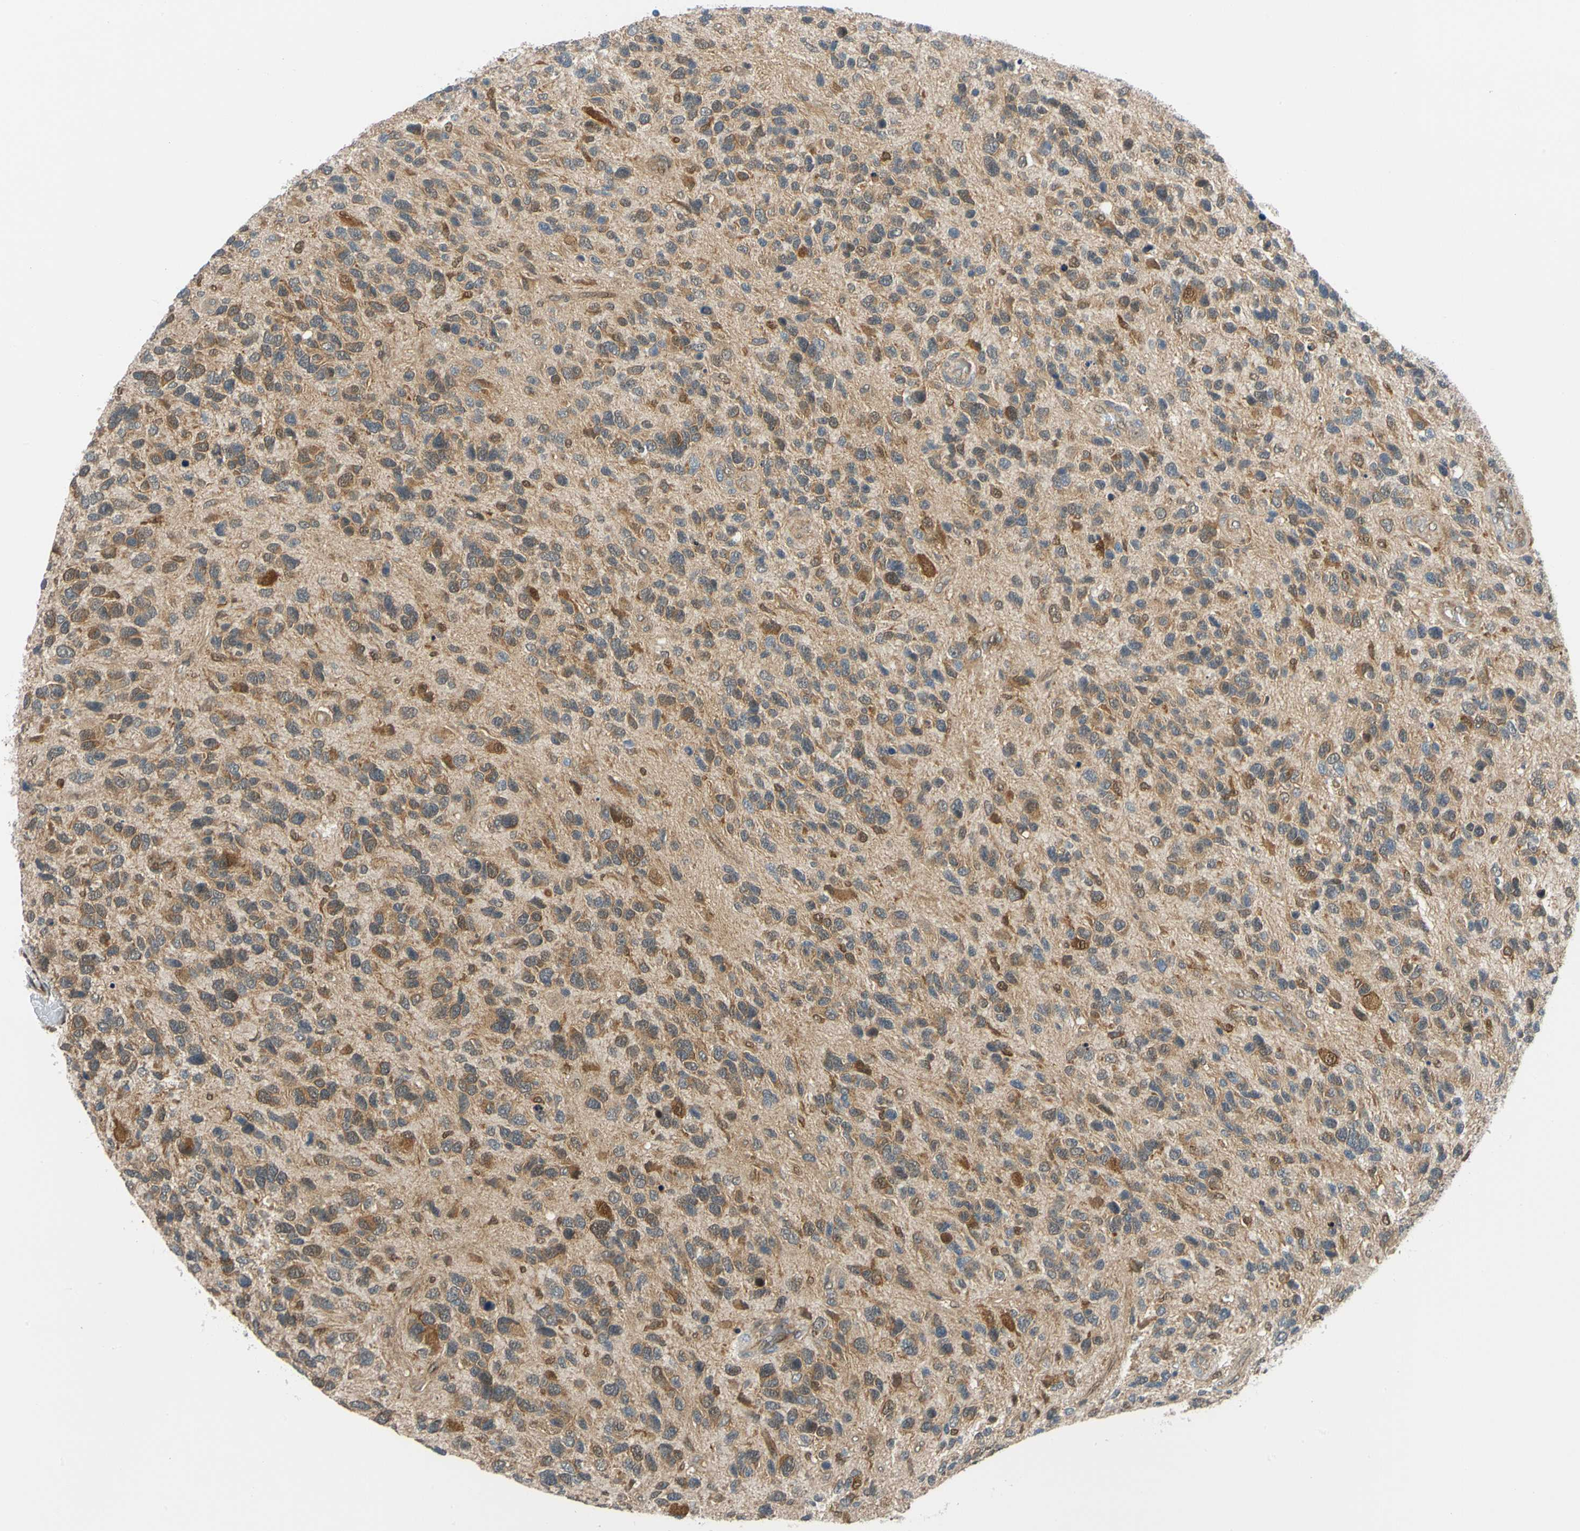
{"staining": {"intensity": "moderate", "quantity": "25%-75%", "location": "cytoplasmic/membranous"}, "tissue": "glioma", "cell_type": "Tumor cells", "image_type": "cancer", "snomed": [{"axis": "morphology", "description": "Glioma, malignant, High grade"}, {"axis": "topography", "description": "Brain"}], "caption": "Immunohistochemical staining of malignant glioma (high-grade) displays medium levels of moderate cytoplasmic/membranous positivity in approximately 25%-75% of tumor cells.", "gene": "MAPK9", "patient": {"sex": "female", "age": 58}}